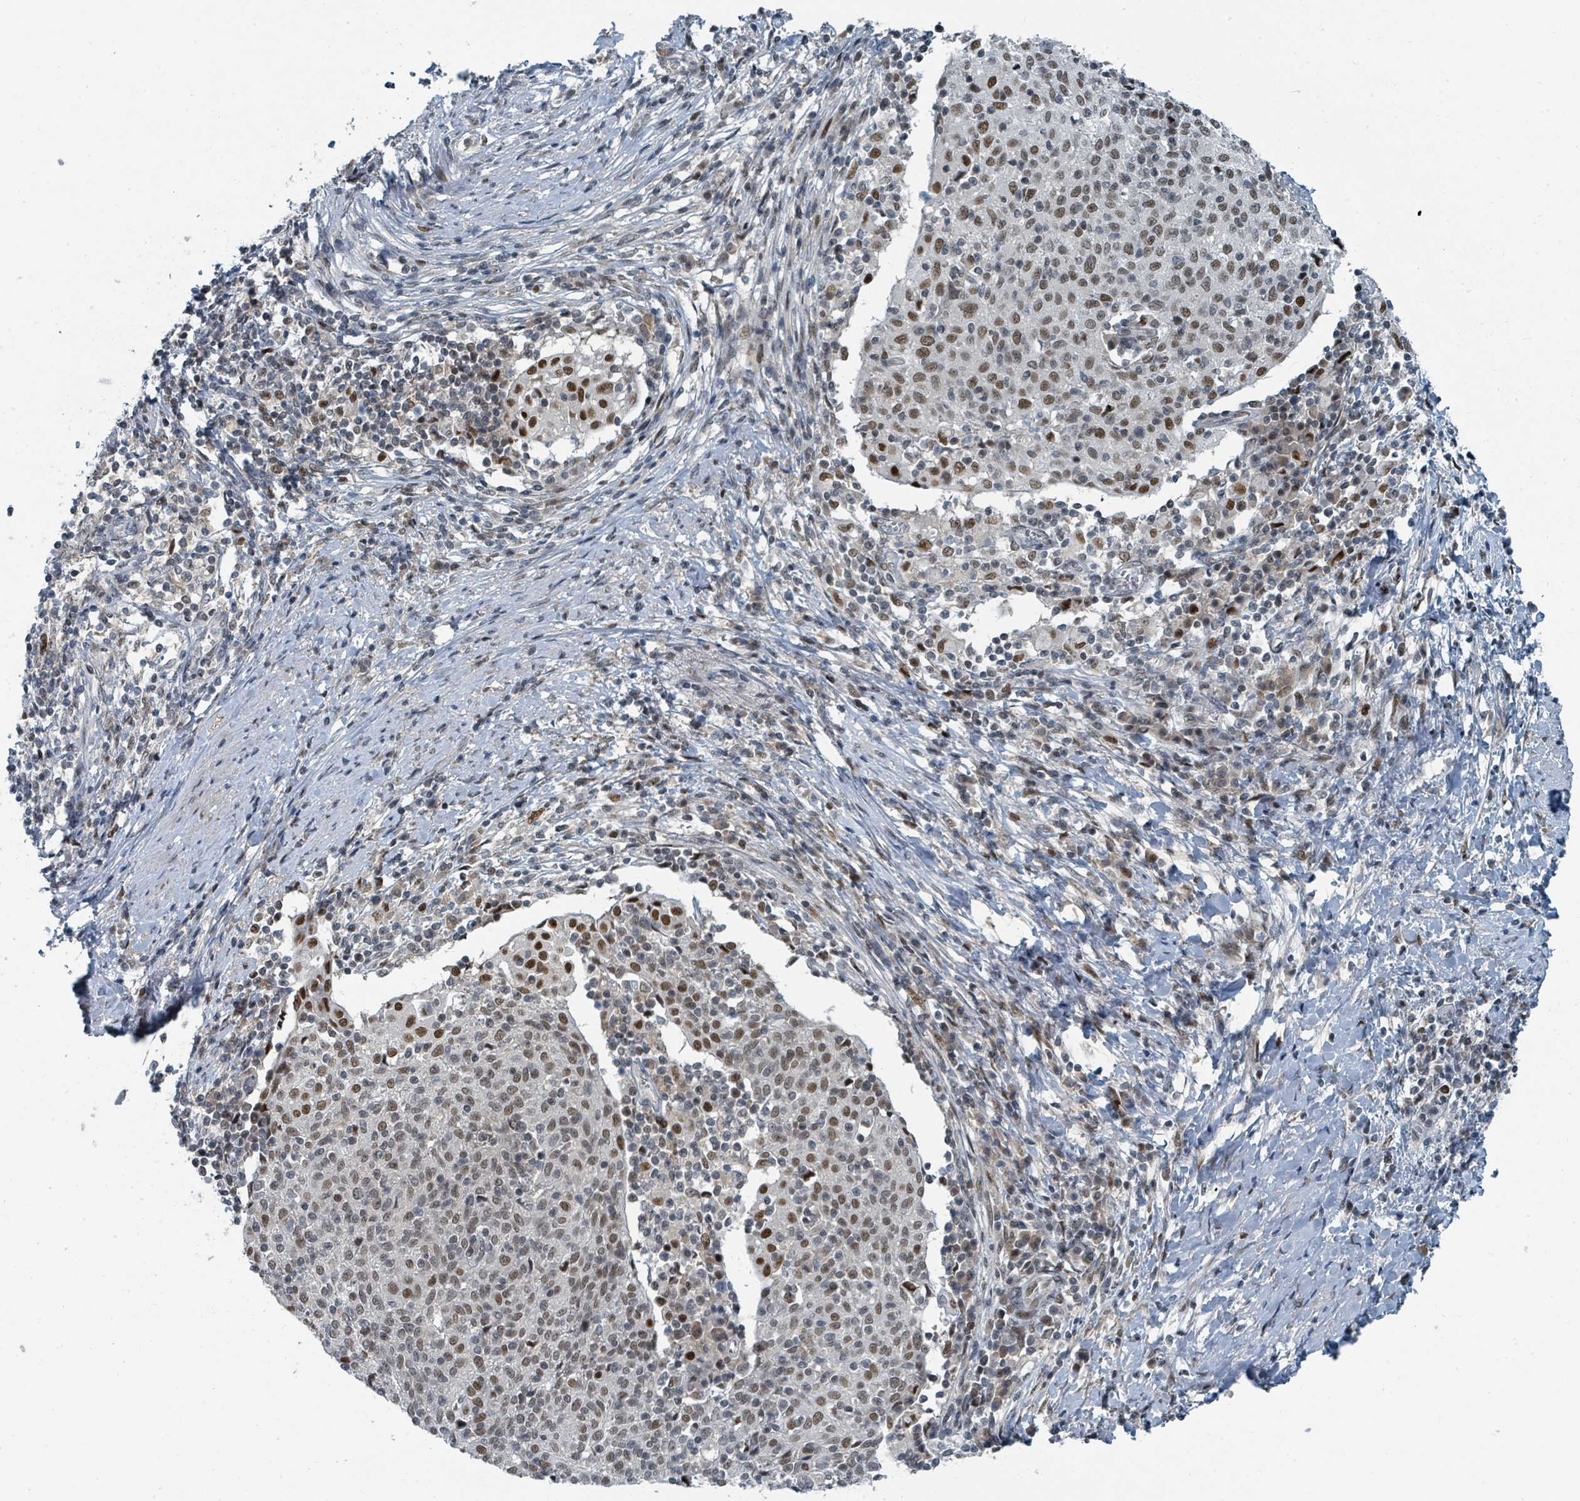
{"staining": {"intensity": "moderate", "quantity": ">75%", "location": "nuclear"}, "tissue": "cervical cancer", "cell_type": "Tumor cells", "image_type": "cancer", "snomed": [{"axis": "morphology", "description": "Squamous cell carcinoma, NOS"}, {"axis": "topography", "description": "Cervix"}], "caption": "Immunohistochemical staining of cervical squamous cell carcinoma reveals moderate nuclear protein expression in approximately >75% of tumor cells.", "gene": "UCK1", "patient": {"sex": "female", "age": 52}}